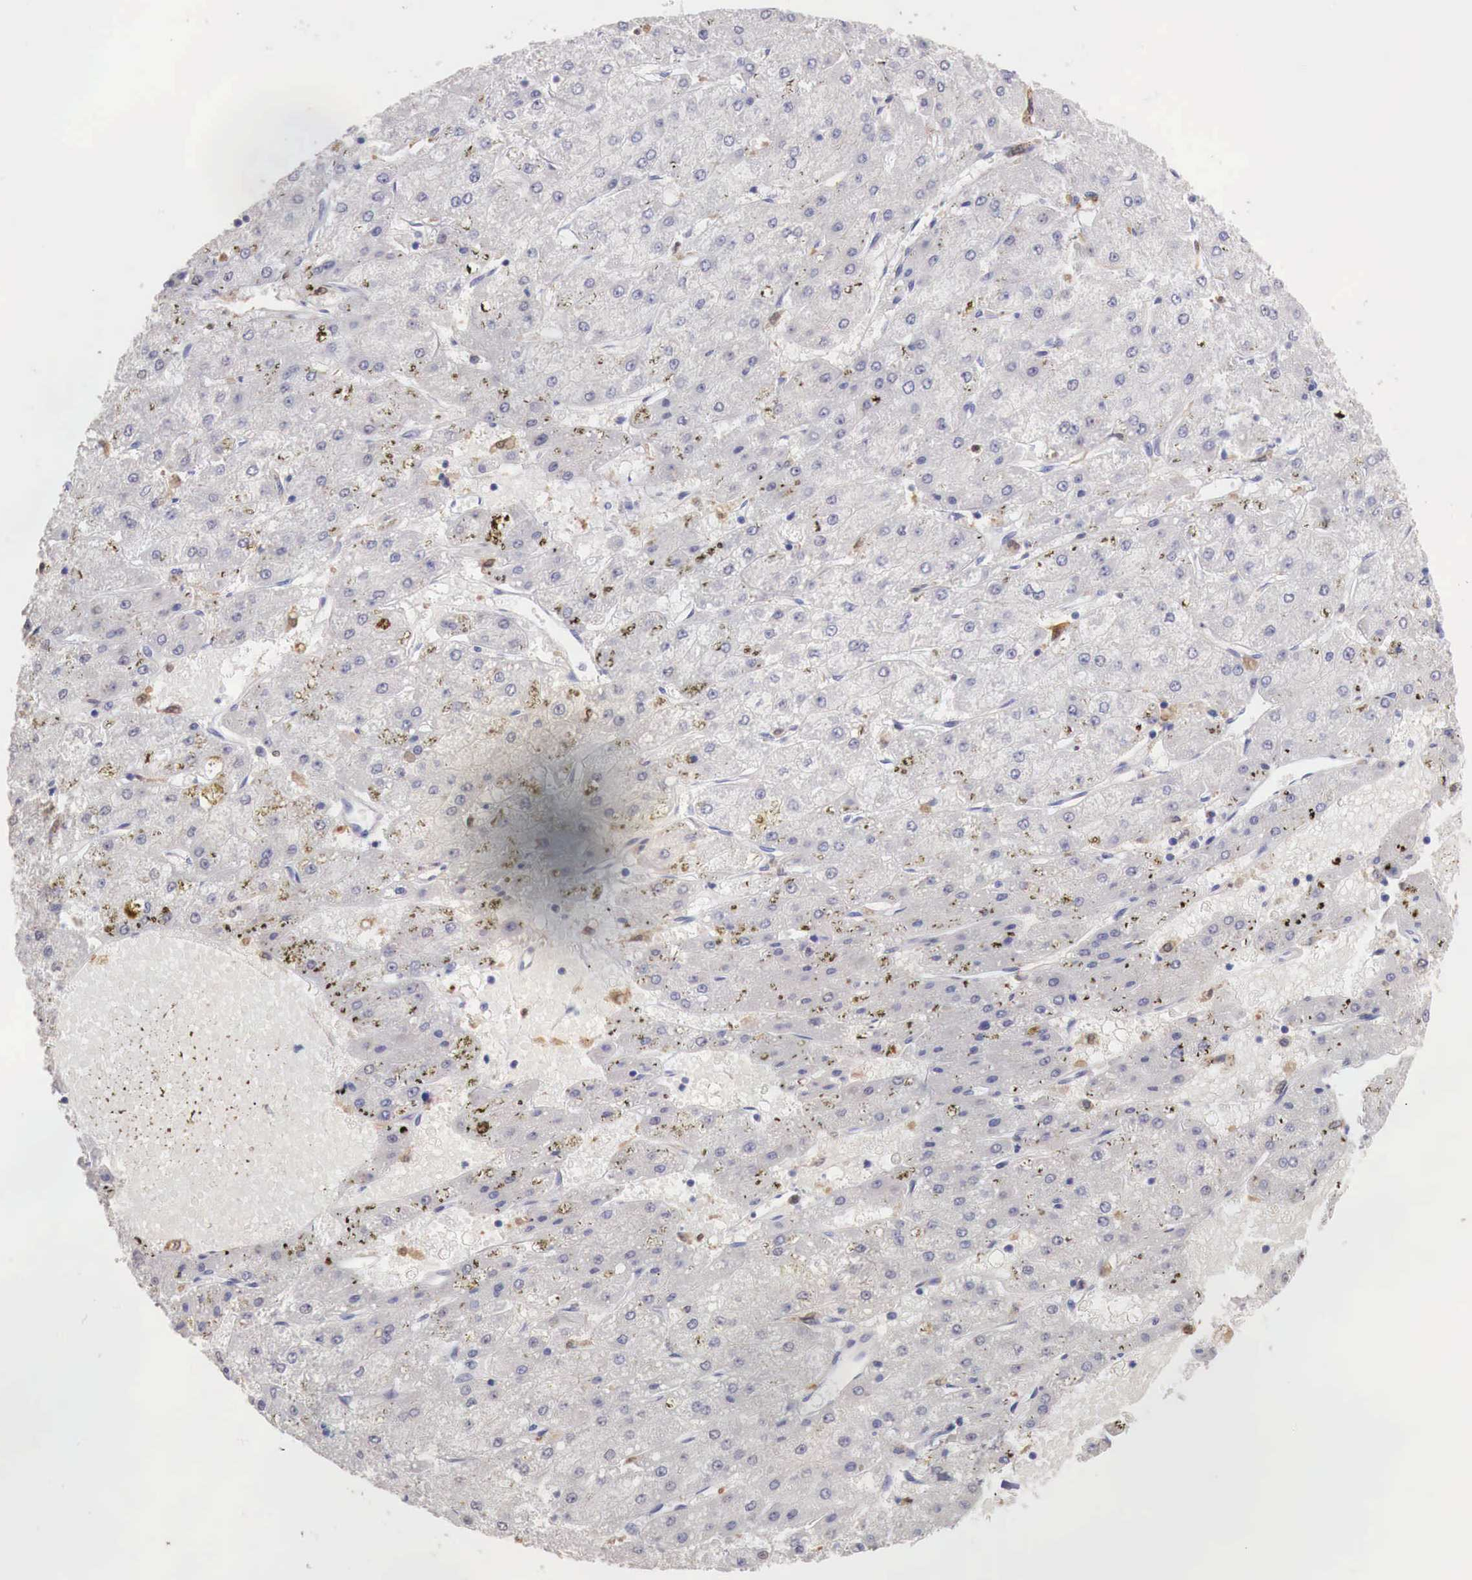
{"staining": {"intensity": "negative", "quantity": "none", "location": "none"}, "tissue": "liver cancer", "cell_type": "Tumor cells", "image_type": "cancer", "snomed": [{"axis": "morphology", "description": "Carcinoma, Hepatocellular, NOS"}, {"axis": "topography", "description": "Liver"}], "caption": "There is no significant positivity in tumor cells of liver hepatocellular carcinoma.", "gene": "RENBP", "patient": {"sex": "female", "age": 52}}